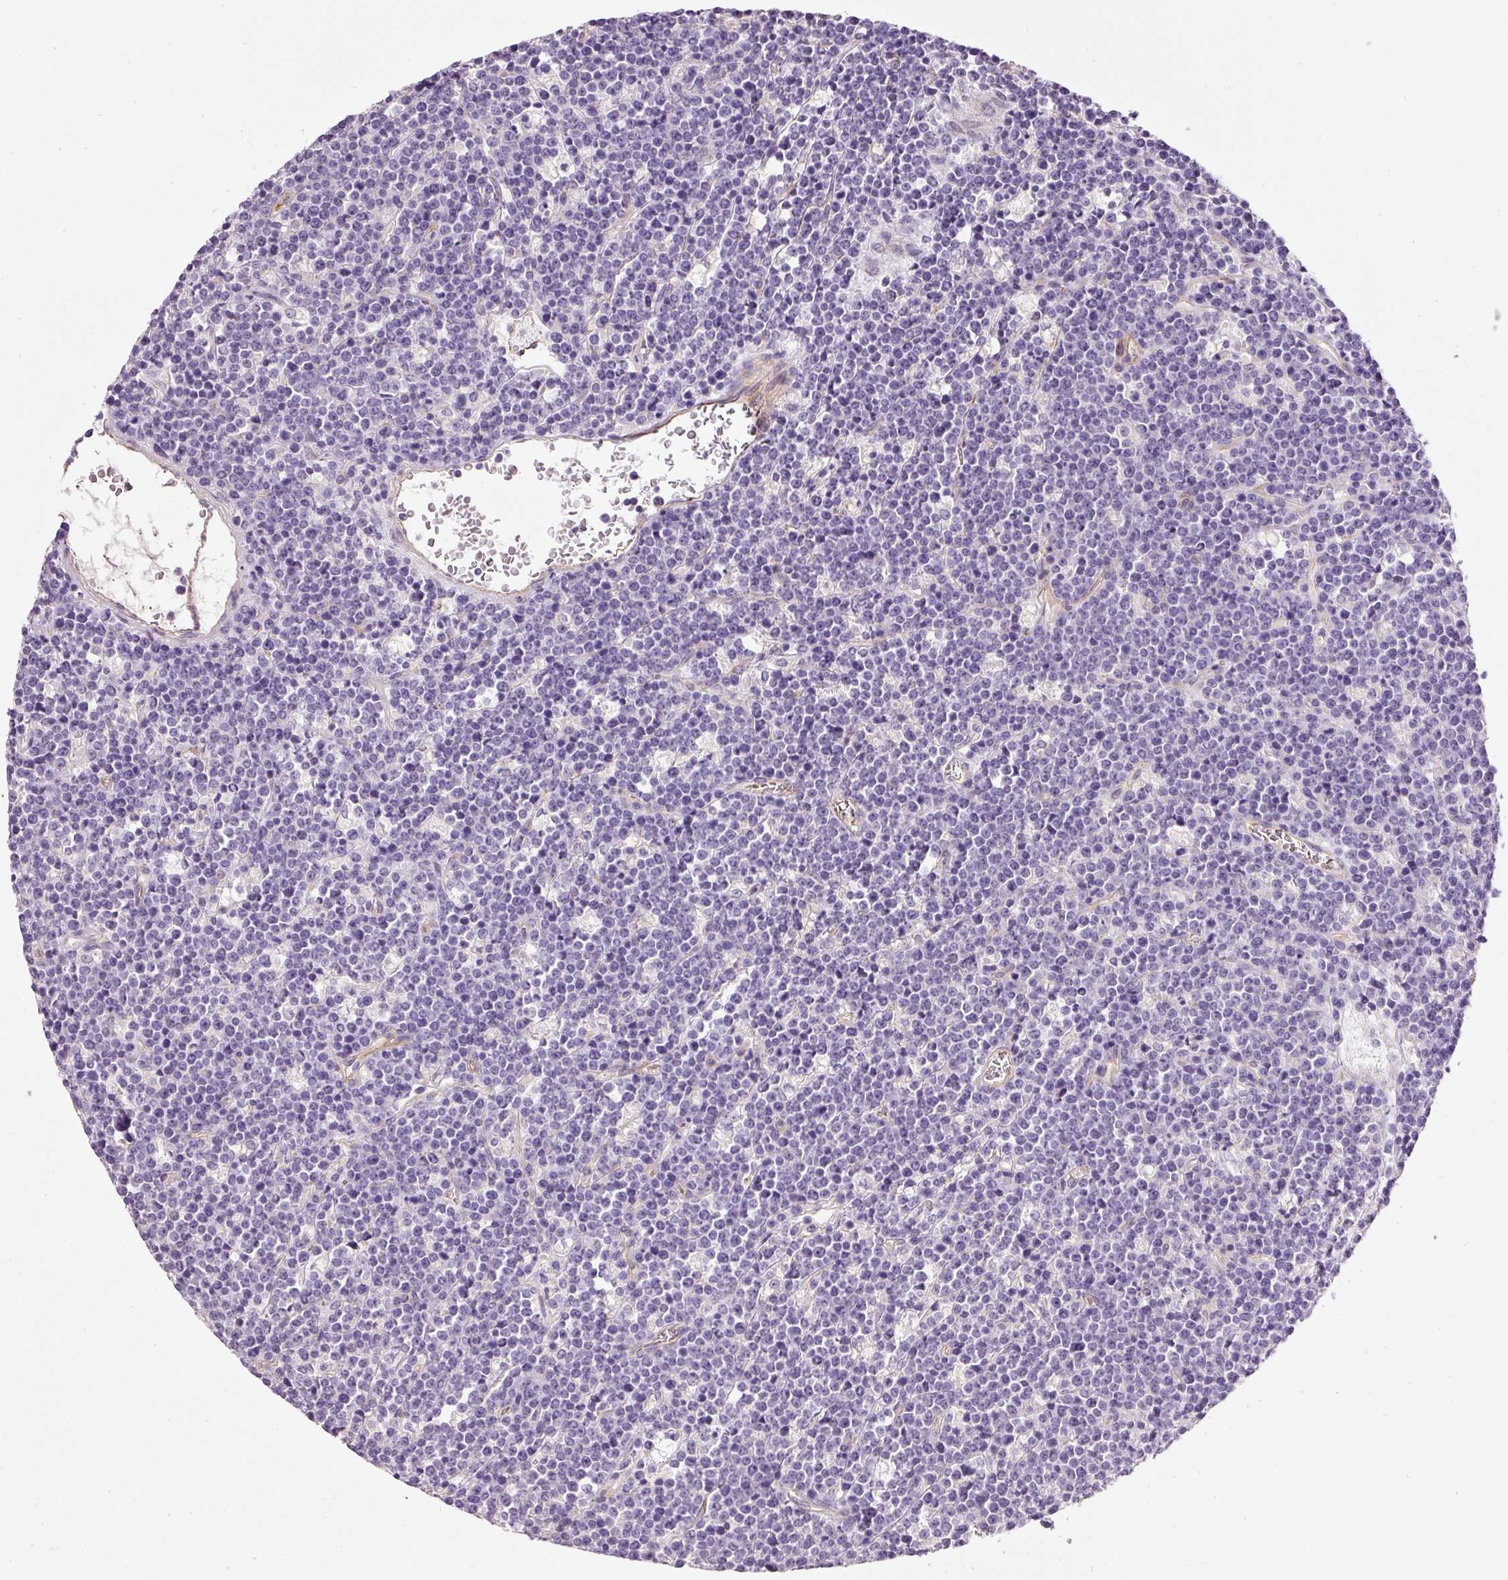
{"staining": {"intensity": "negative", "quantity": "none", "location": "none"}, "tissue": "lymphoma", "cell_type": "Tumor cells", "image_type": "cancer", "snomed": [{"axis": "morphology", "description": "Malignant lymphoma, non-Hodgkin's type, High grade"}, {"axis": "topography", "description": "Ovary"}], "caption": "High-grade malignant lymphoma, non-Hodgkin's type was stained to show a protein in brown. There is no significant expression in tumor cells. Brightfield microscopy of immunohistochemistry (IHC) stained with DAB (3,3'-diaminobenzidine) (brown) and hematoxylin (blue), captured at high magnification.", "gene": "OSR2", "patient": {"sex": "female", "age": 56}}